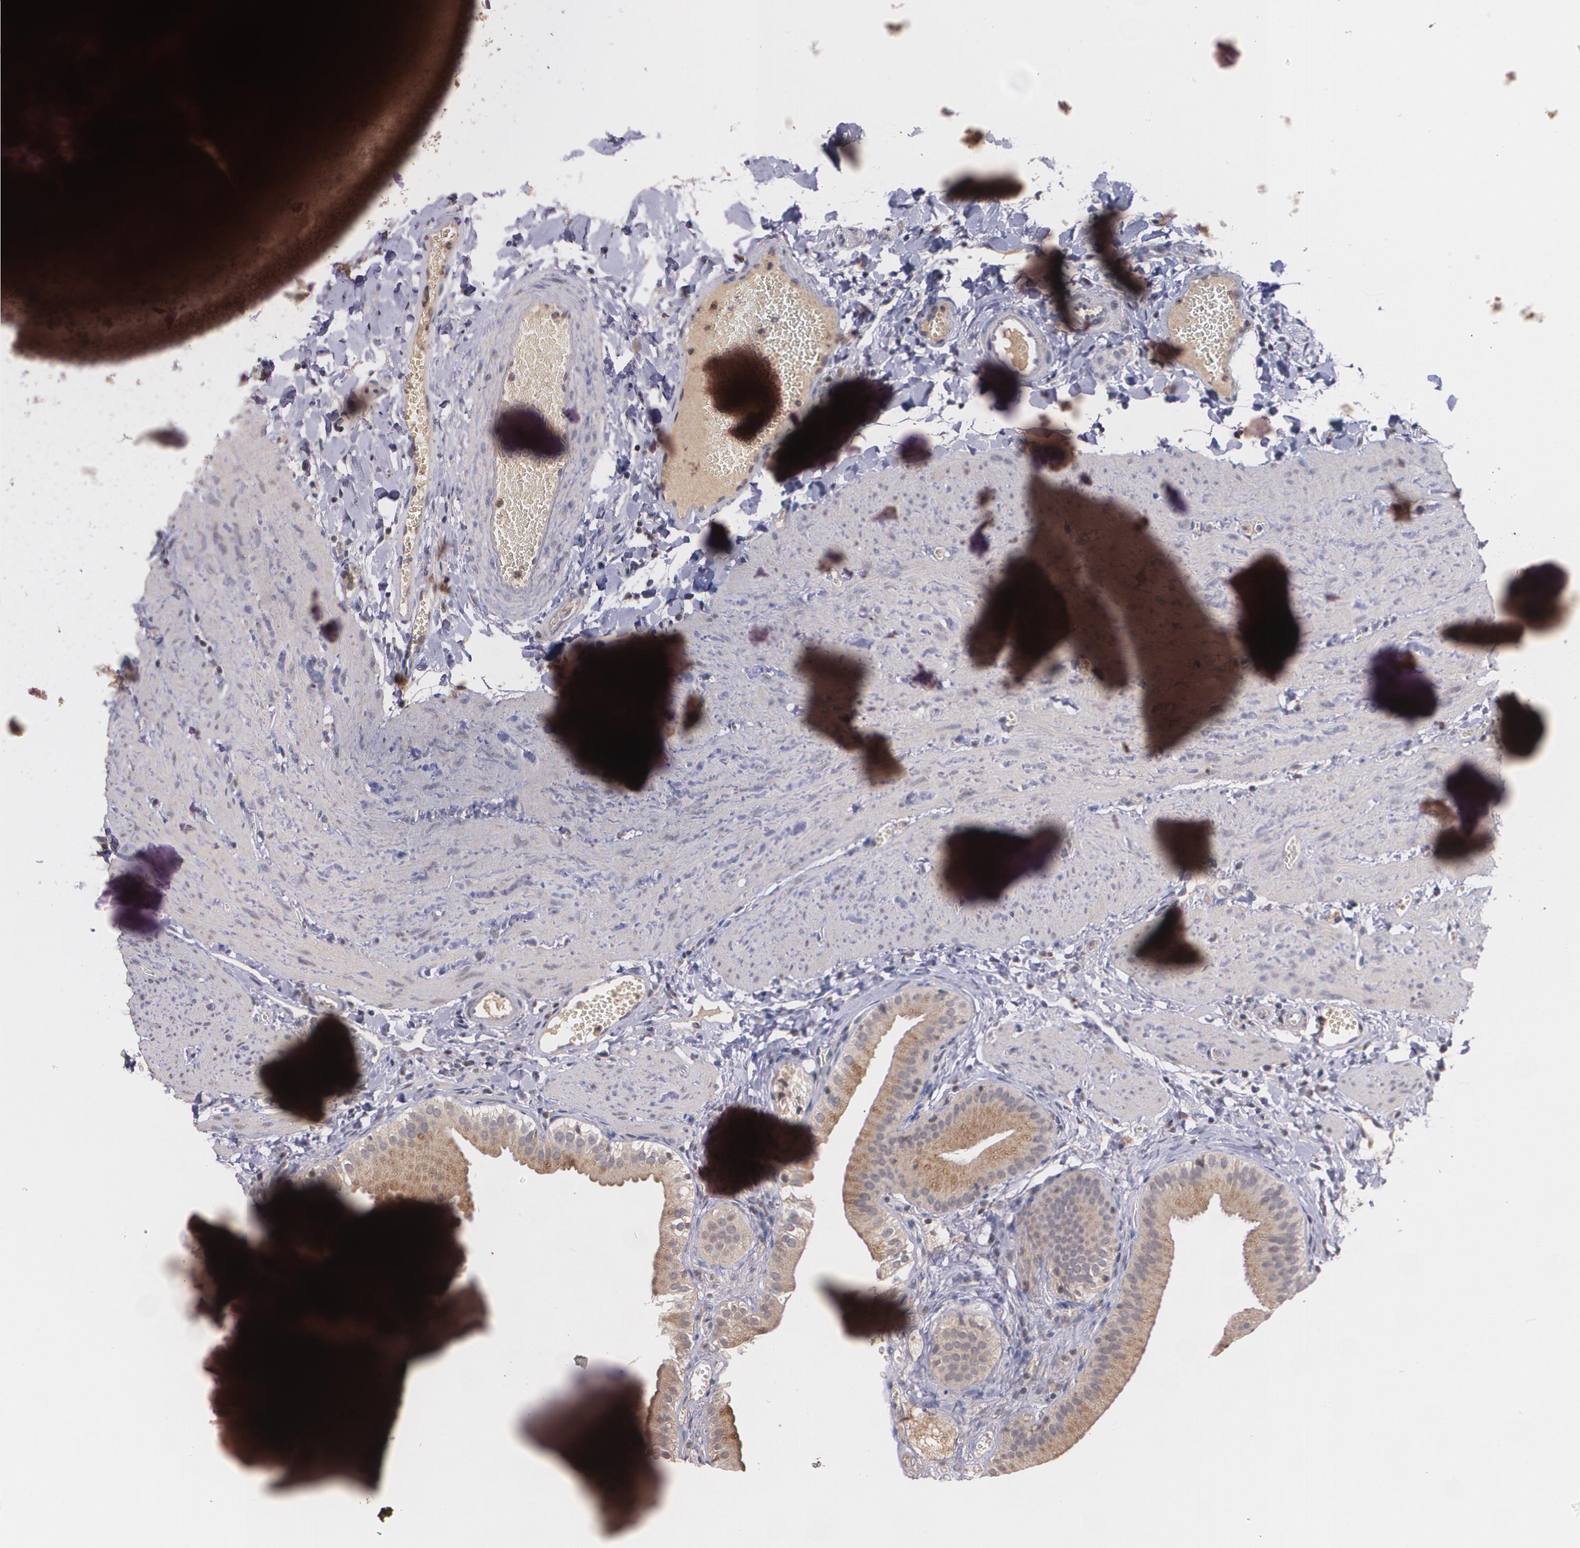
{"staining": {"intensity": "moderate", "quantity": ">75%", "location": "cytoplasmic/membranous"}, "tissue": "gallbladder", "cell_type": "Glandular cells", "image_type": "normal", "snomed": [{"axis": "morphology", "description": "Normal tissue, NOS"}, {"axis": "topography", "description": "Gallbladder"}], "caption": "DAB (3,3'-diaminobenzidine) immunohistochemical staining of benign gallbladder demonstrates moderate cytoplasmic/membranous protein expression in approximately >75% of glandular cells.", "gene": "IFNGR2", "patient": {"sex": "female", "age": 24}}